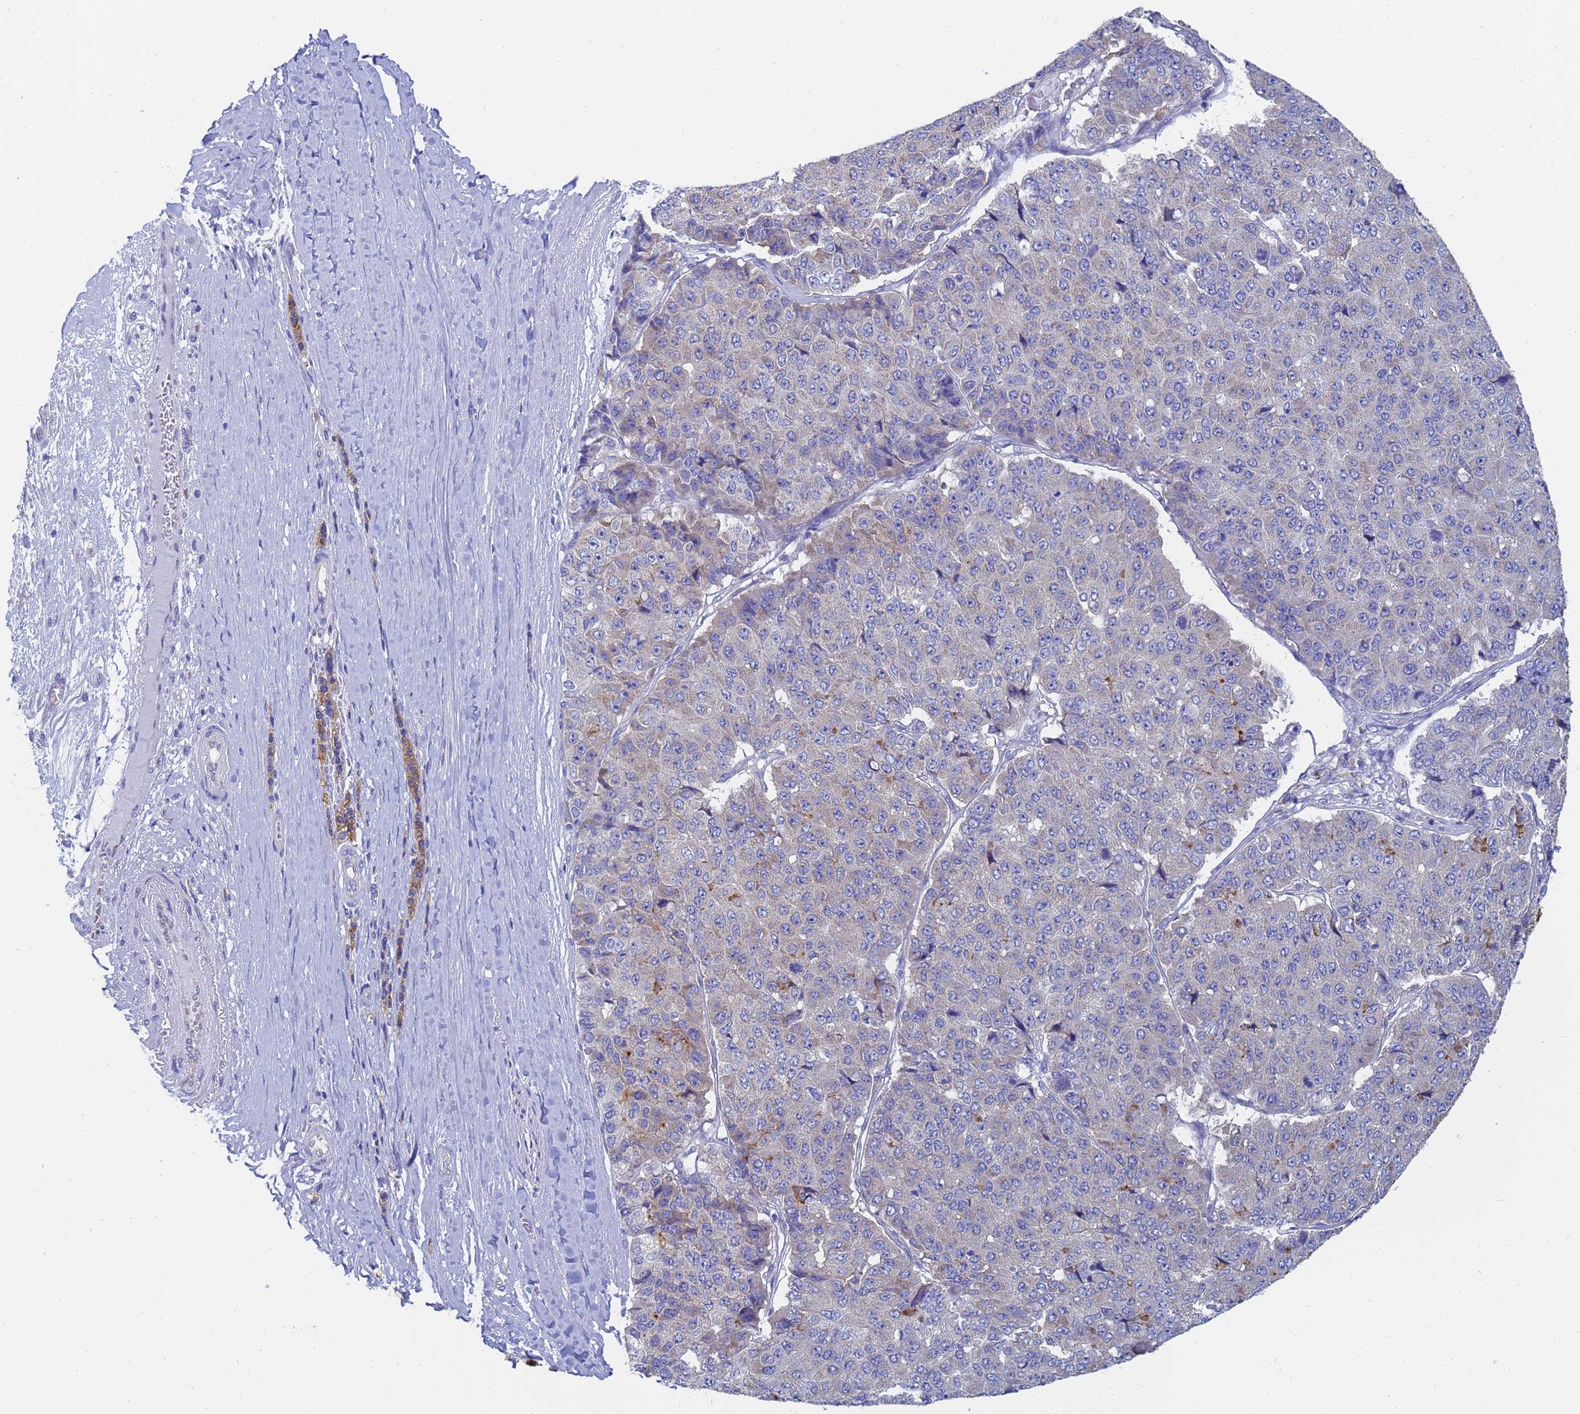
{"staining": {"intensity": "weak", "quantity": "<25%", "location": "cytoplasmic/membranous"}, "tissue": "pancreatic cancer", "cell_type": "Tumor cells", "image_type": "cancer", "snomed": [{"axis": "morphology", "description": "Adenocarcinoma, NOS"}, {"axis": "topography", "description": "Pancreas"}], "caption": "The immunohistochemistry (IHC) photomicrograph has no significant expression in tumor cells of pancreatic cancer tissue.", "gene": "TM4SF4", "patient": {"sex": "male", "age": 50}}